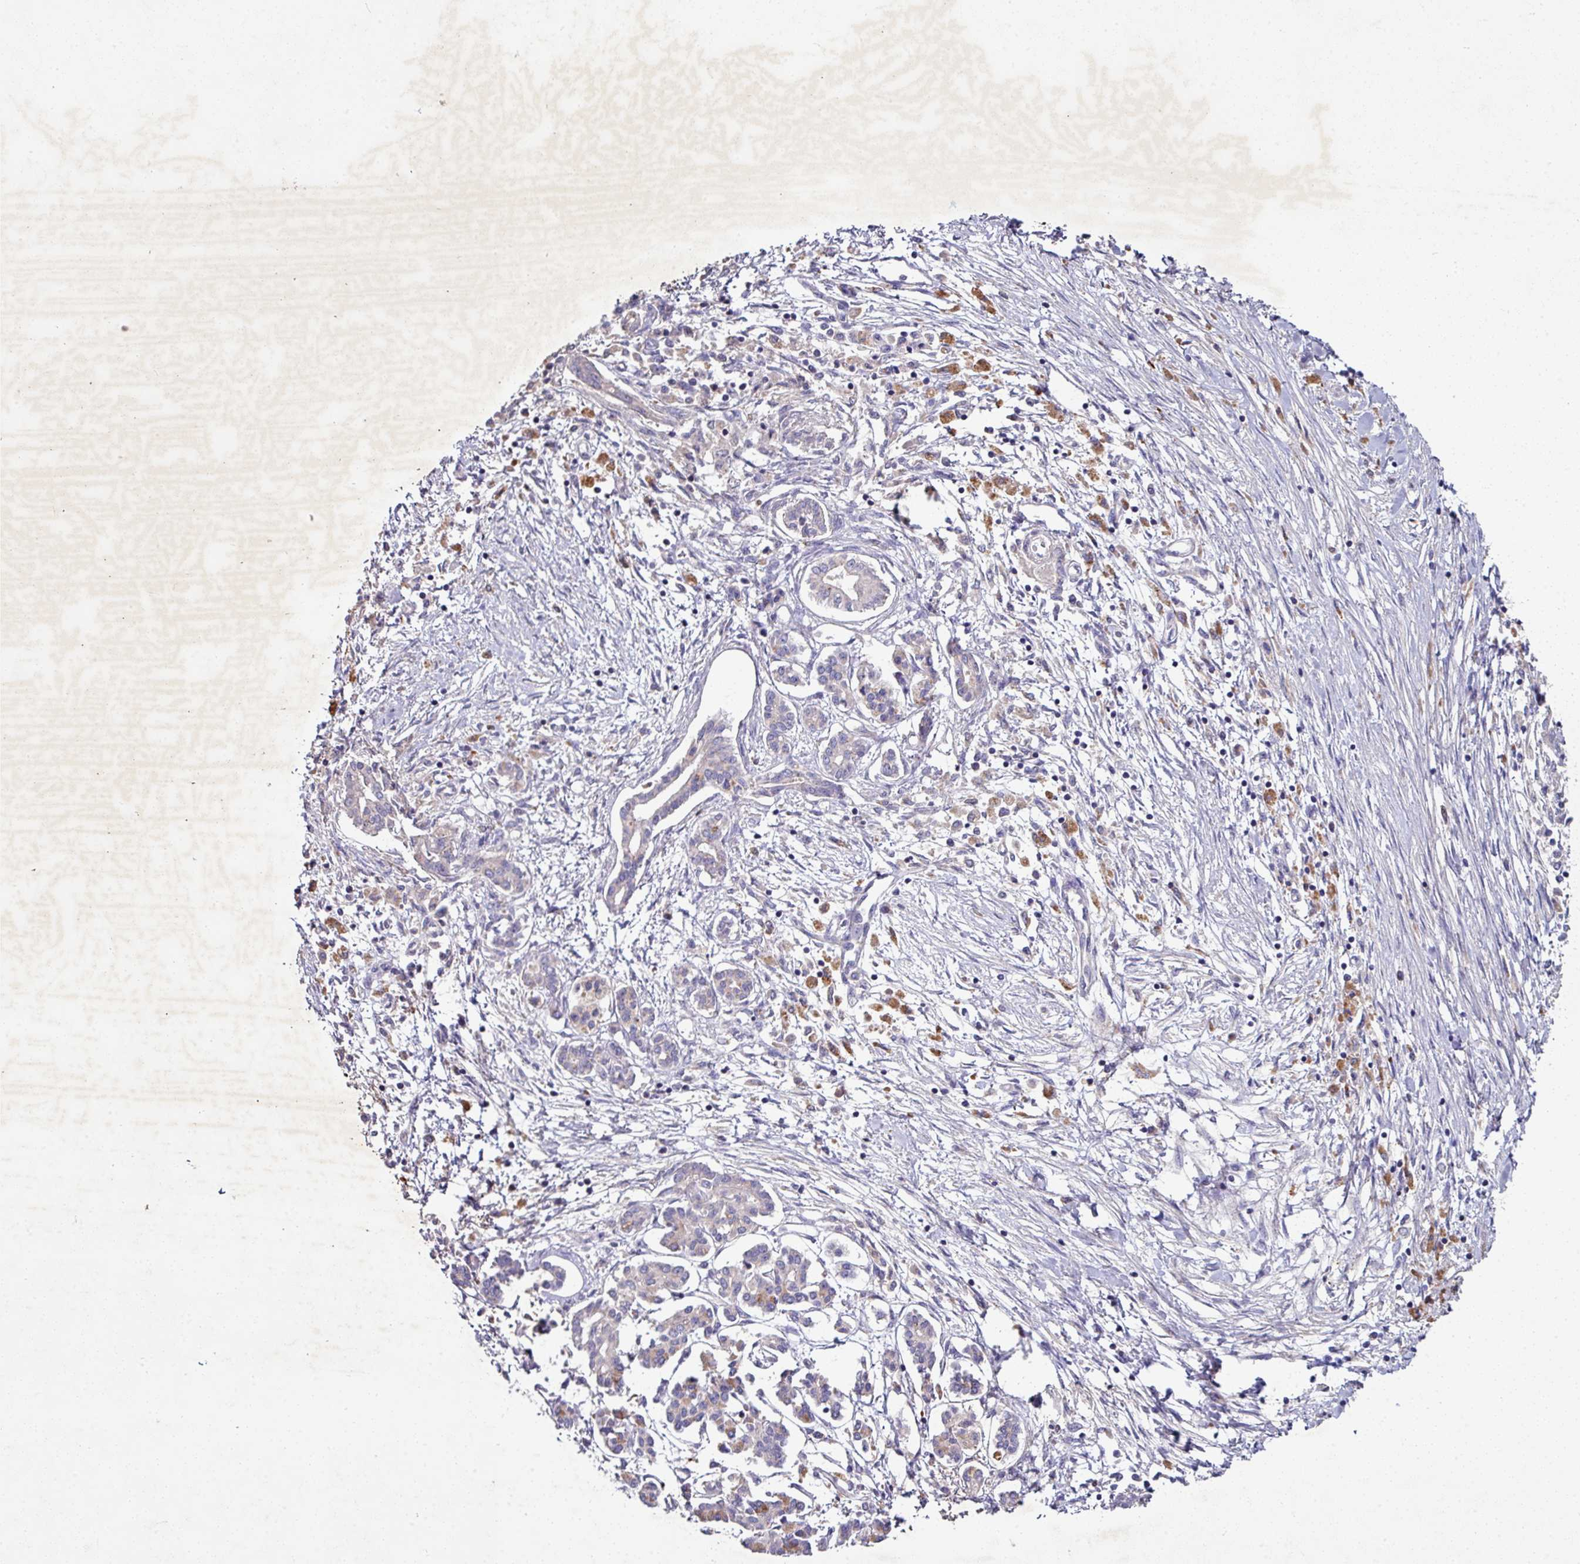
{"staining": {"intensity": "negative", "quantity": "none", "location": "none"}, "tissue": "pancreatic cancer", "cell_type": "Tumor cells", "image_type": "cancer", "snomed": [{"axis": "morphology", "description": "Adenocarcinoma, NOS"}, {"axis": "topography", "description": "Pancreas"}], "caption": "Image shows no significant protein staining in tumor cells of adenocarcinoma (pancreatic).", "gene": "AEBP2", "patient": {"sex": "female", "age": 50}}